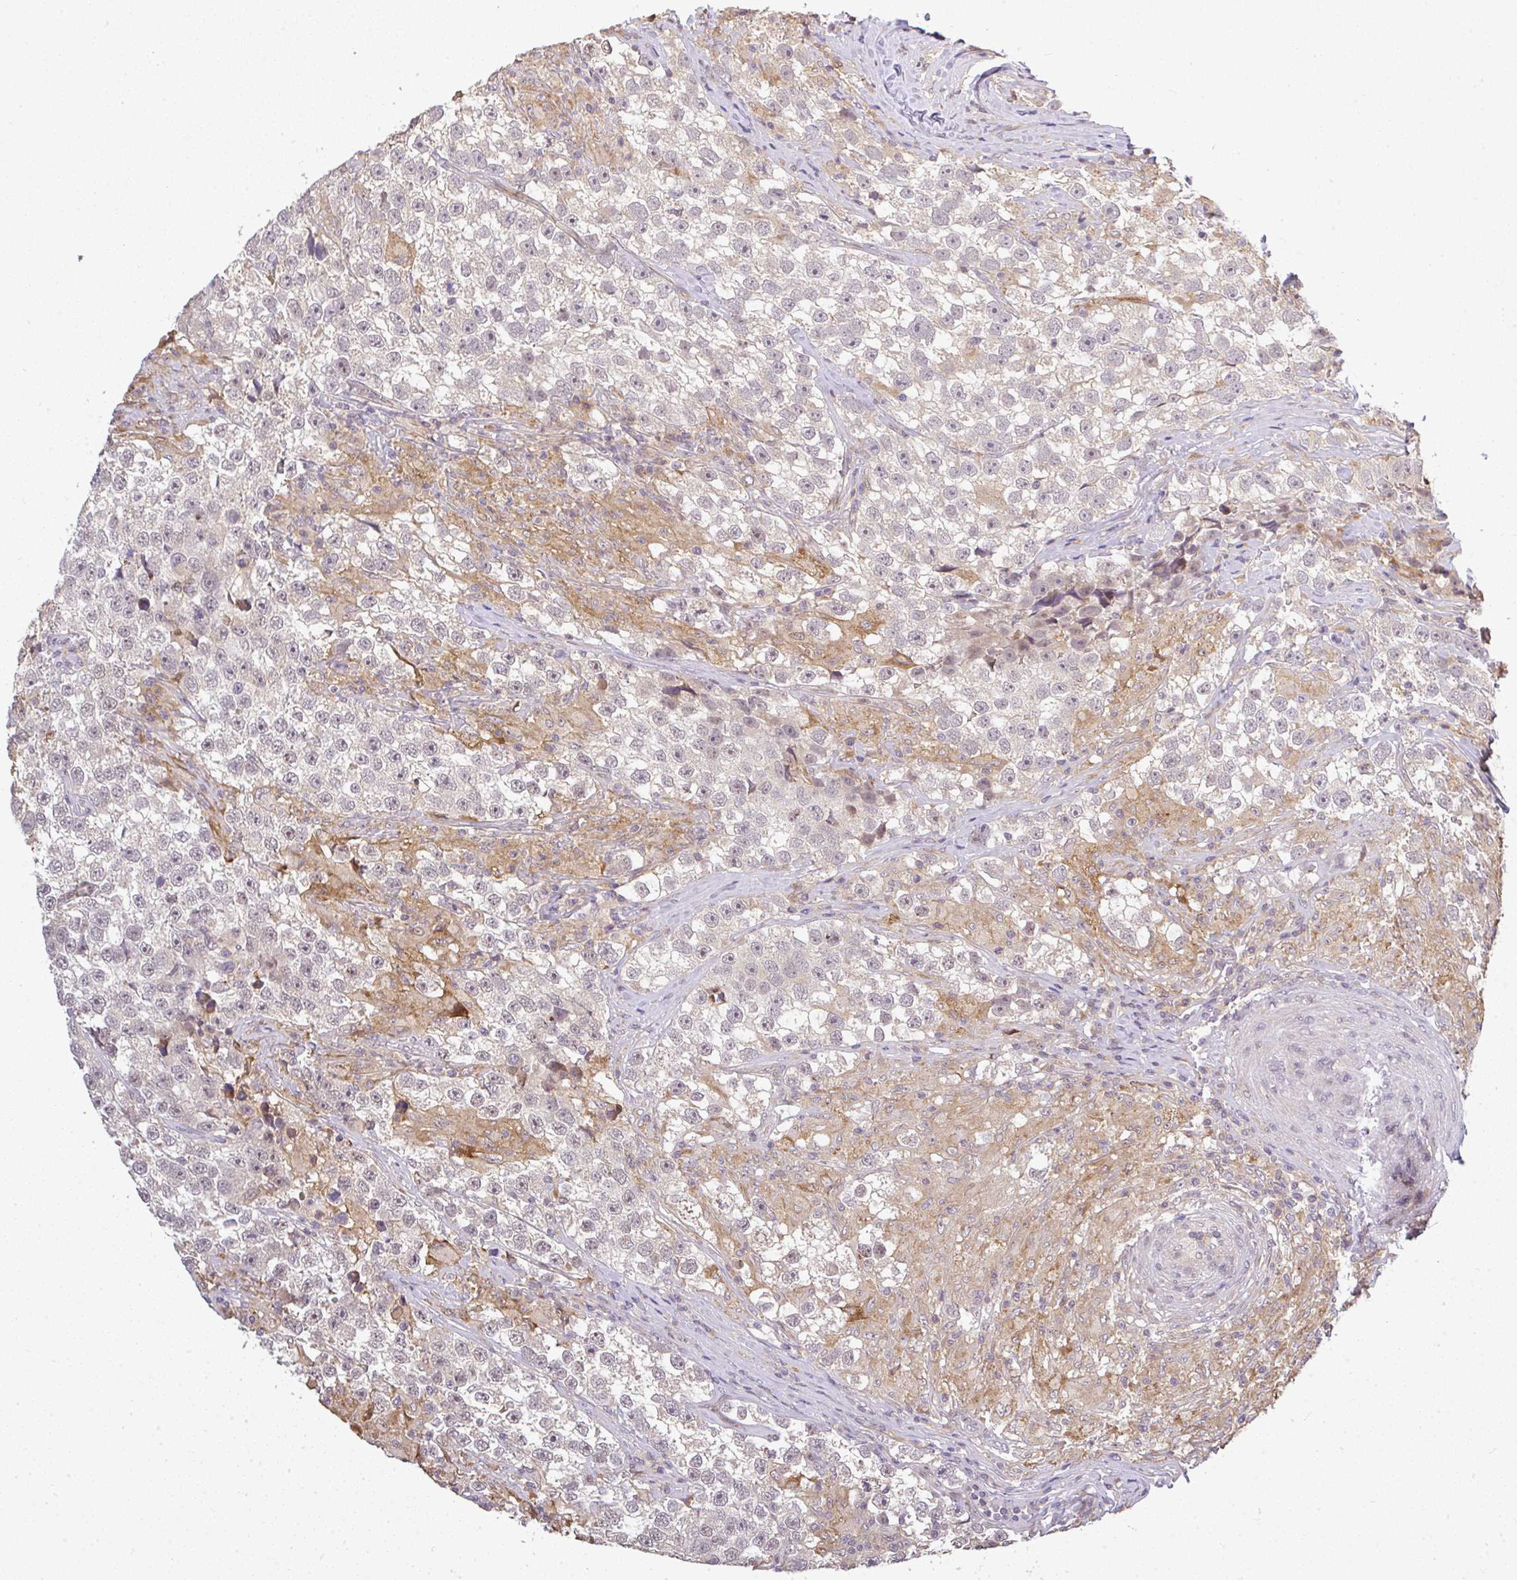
{"staining": {"intensity": "negative", "quantity": "none", "location": "none"}, "tissue": "testis cancer", "cell_type": "Tumor cells", "image_type": "cancer", "snomed": [{"axis": "morphology", "description": "Seminoma, NOS"}, {"axis": "topography", "description": "Testis"}], "caption": "There is no significant expression in tumor cells of seminoma (testis).", "gene": "FAM153A", "patient": {"sex": "male", "age": 46}}